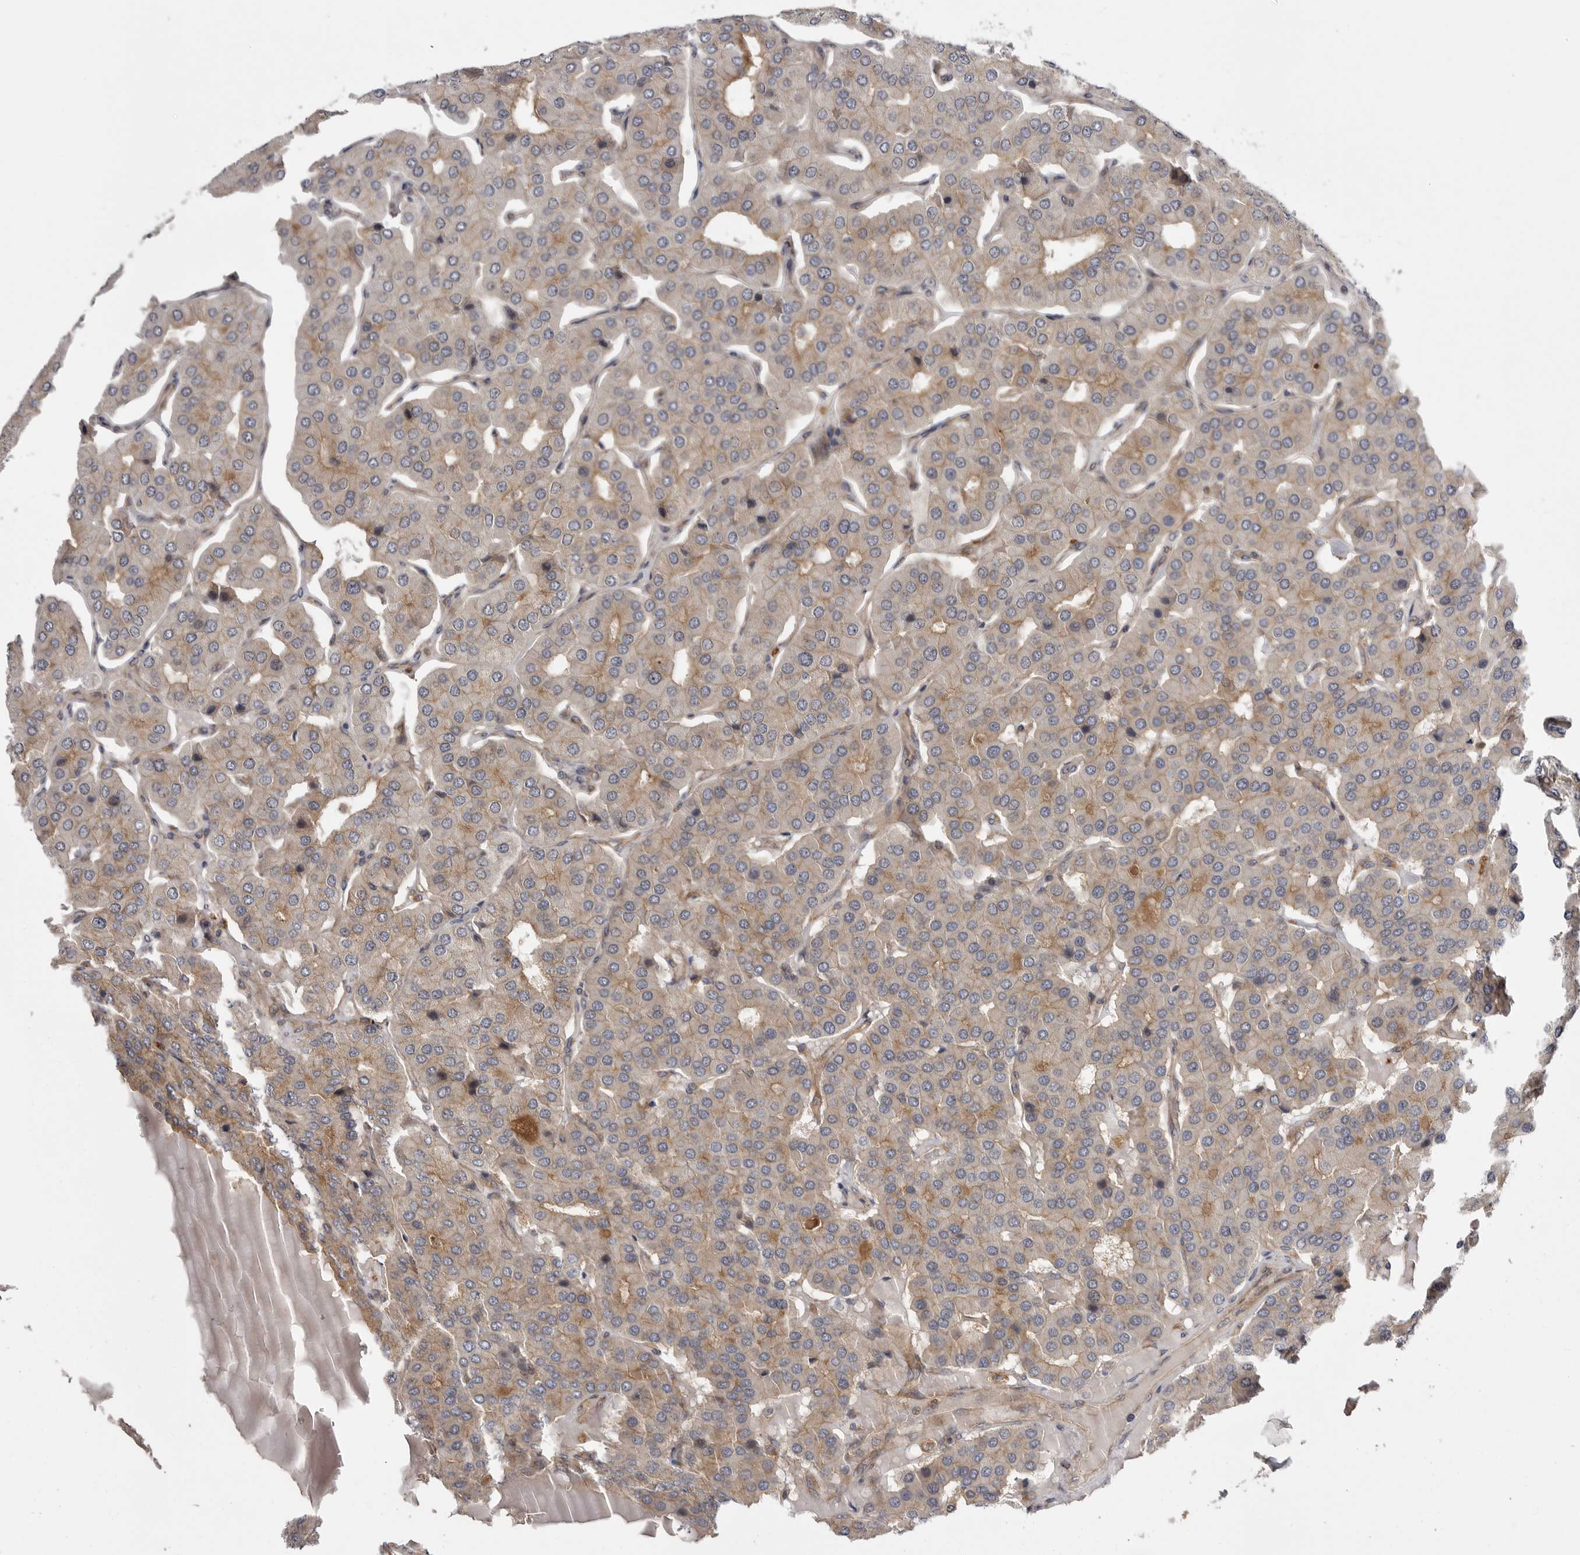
{"staining": {"intensity": "moderate", "quantity": "25%-75%", "location": "cytoplasmic/membranous"}, "tissue": "parathyroid gland", "cell_type": "Glandular cells", "image_type": "normal", "snomed": [{"axis": "morphology", "description": "Normal tissue, NOS"}, {"axis": "morphology", "description": "Adenoma, NOS"}, {"axis": "topography", "description": "Parathyroid gland"}], "caption": "Immunohistochemical staining of unremarkable human parathyroid gland demonstrates moderate cytoplasmic/membranous protein staining in approximately 25%-75% of glandular cells.", "gene": "OSBPL9", "patient": {"sex": "female", "age": 86}}